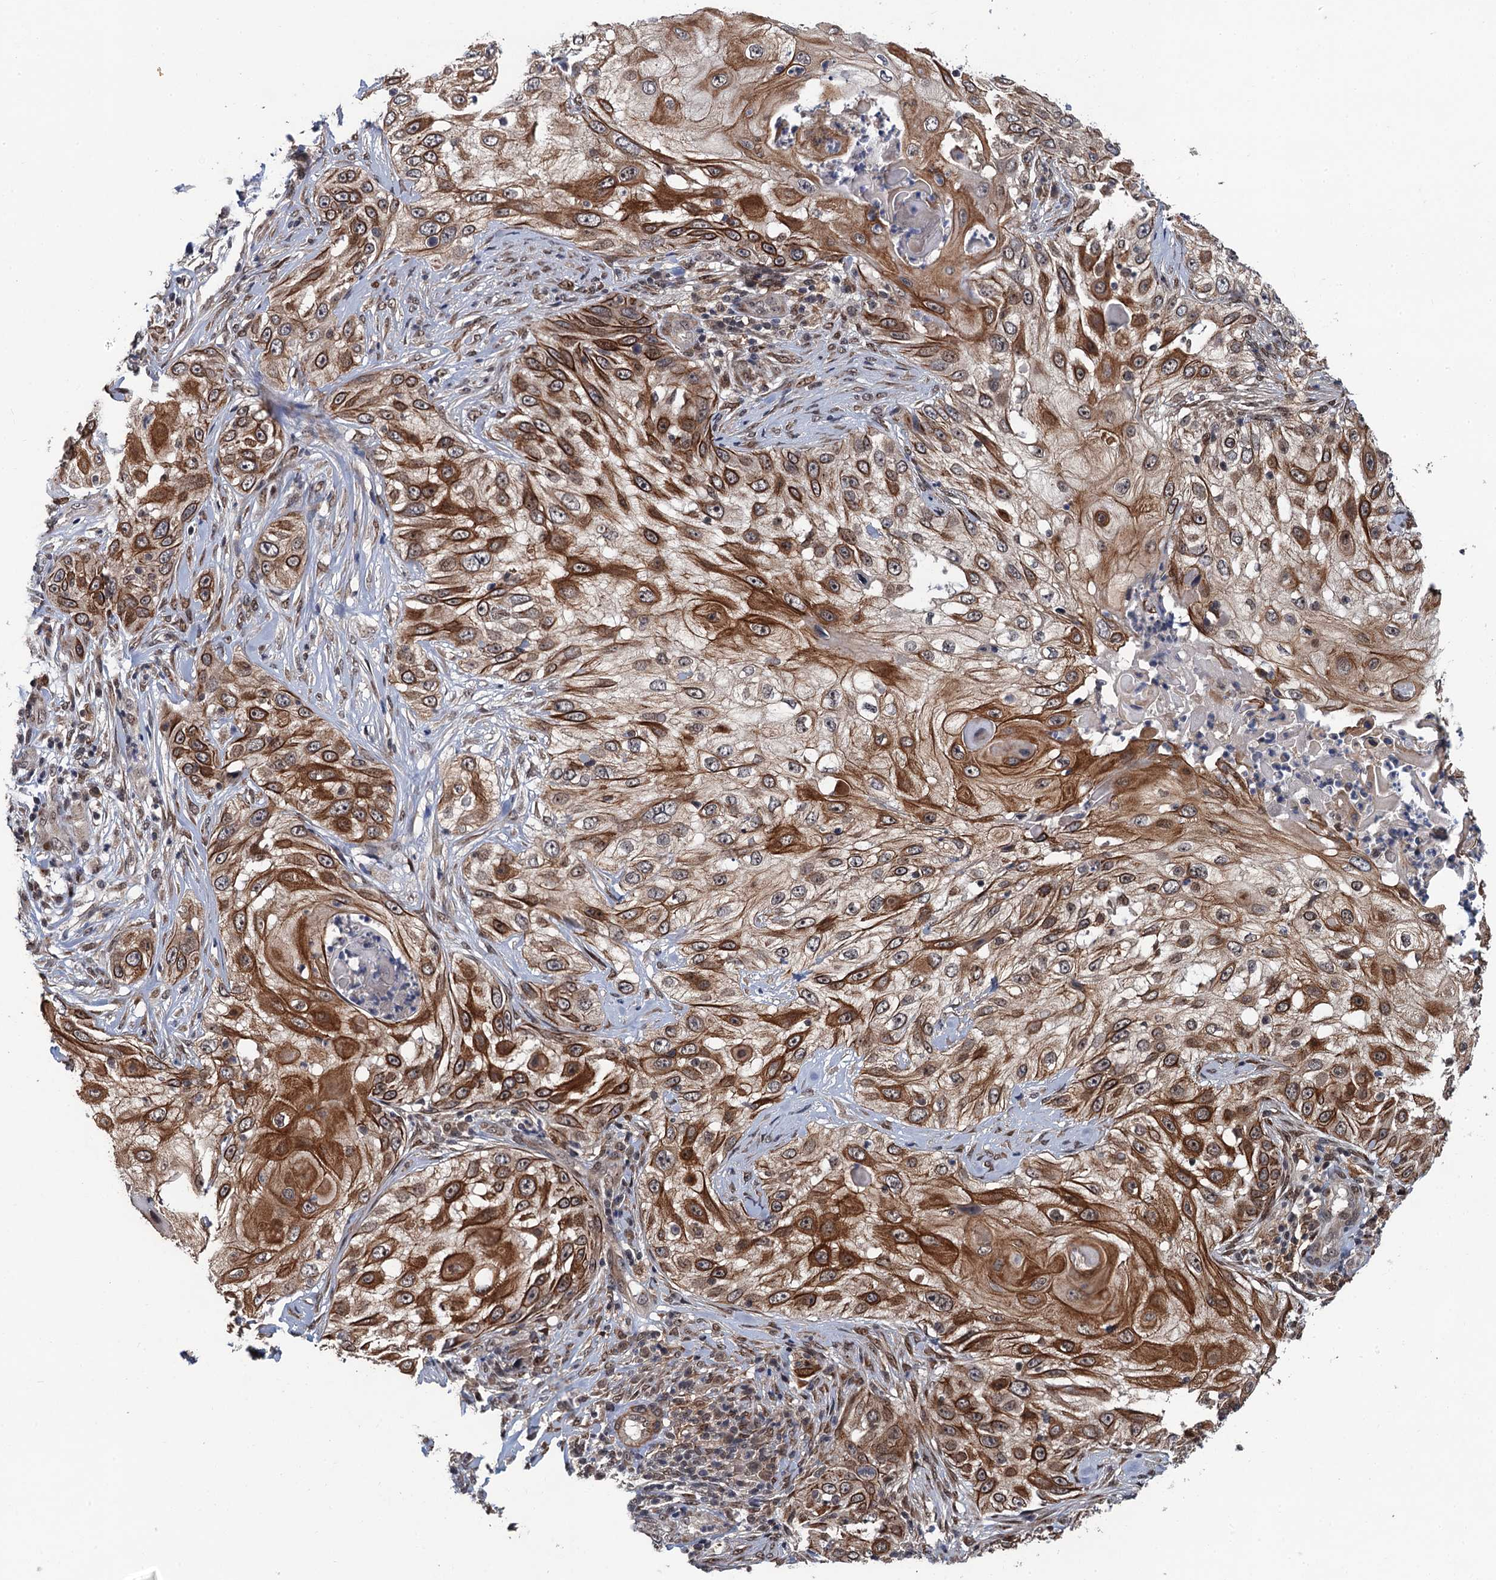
{"staining": {"intensity": "strong", "quantity": ">75%", "location": "cytoplasmic/membranous"}, "tissue": "skin cancer", "cell_type": "Tumor cells", "image_type": "cancer", "snomed": [{"axis": "morphology", "description": "Squamous cell carcinoma, NOS"}, {"axis": "topography", "description": "Skin"}], "caption": "This image exhibits IHC staining of human skin cancer, with high strong cytoplasmic/membranous staining in approximately >75% of tumor cells.", "gene": "RASSF4", "patient": {"sex": "female", "age": 44}}